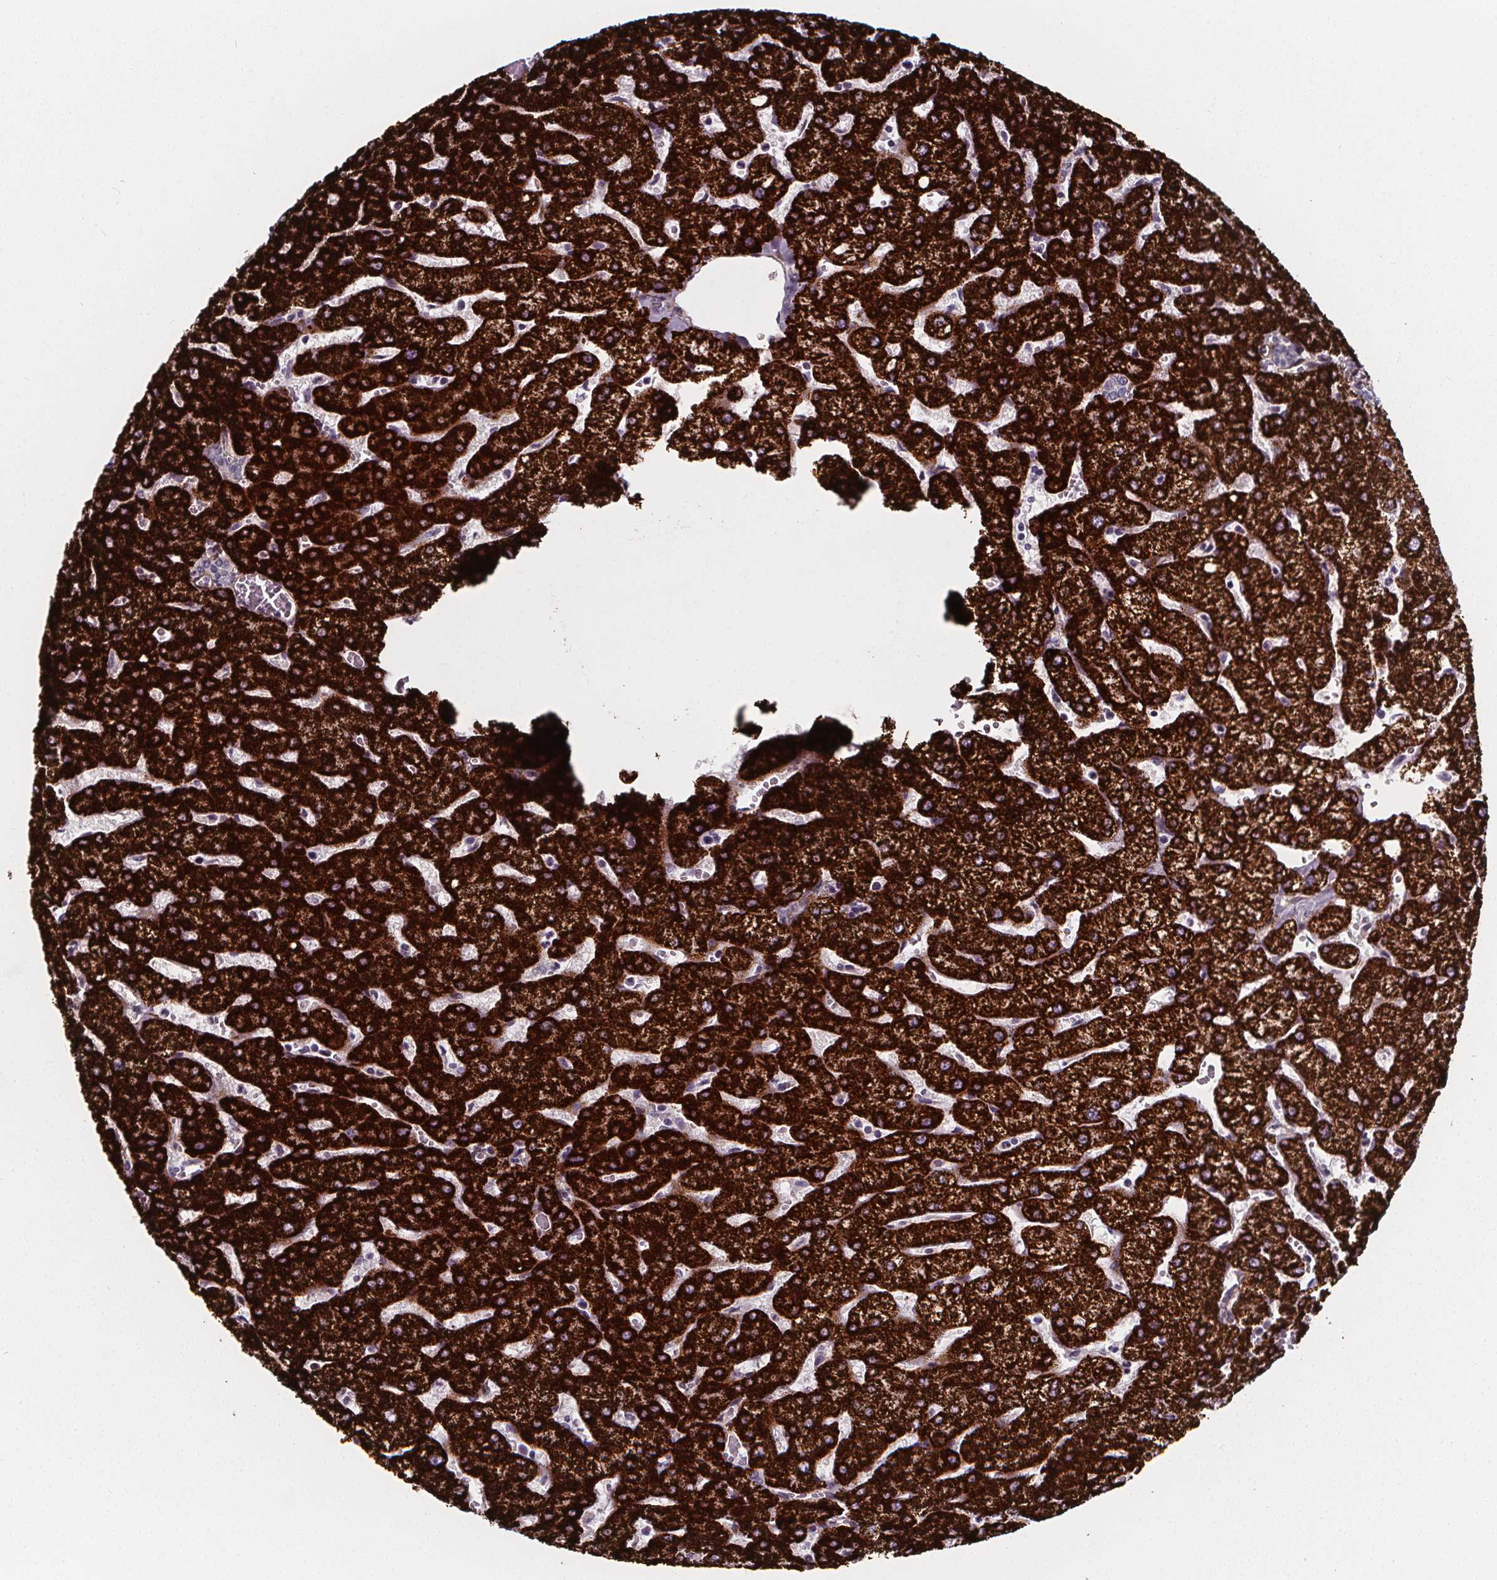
{"staining": {"intensity": "negative", "quantity": "none", "location": "none"}, "tissue": "liver", "cell_type": "Cholangiocytes", "image_type": "normal", "snomed": [{"axis": "morphology", "description": "Normal tissue, NOS"}, {"axis": "topography", "description": "Liver"}], "caption": "There is no significant staining in cholangiocytes of liver. (DAB (3,3'-diaminobenzidine) IHC visualized using brightfield microscopy, high magnification).", "gene": "AEBP1", "patient": {"sex": "female", "age": 54}}